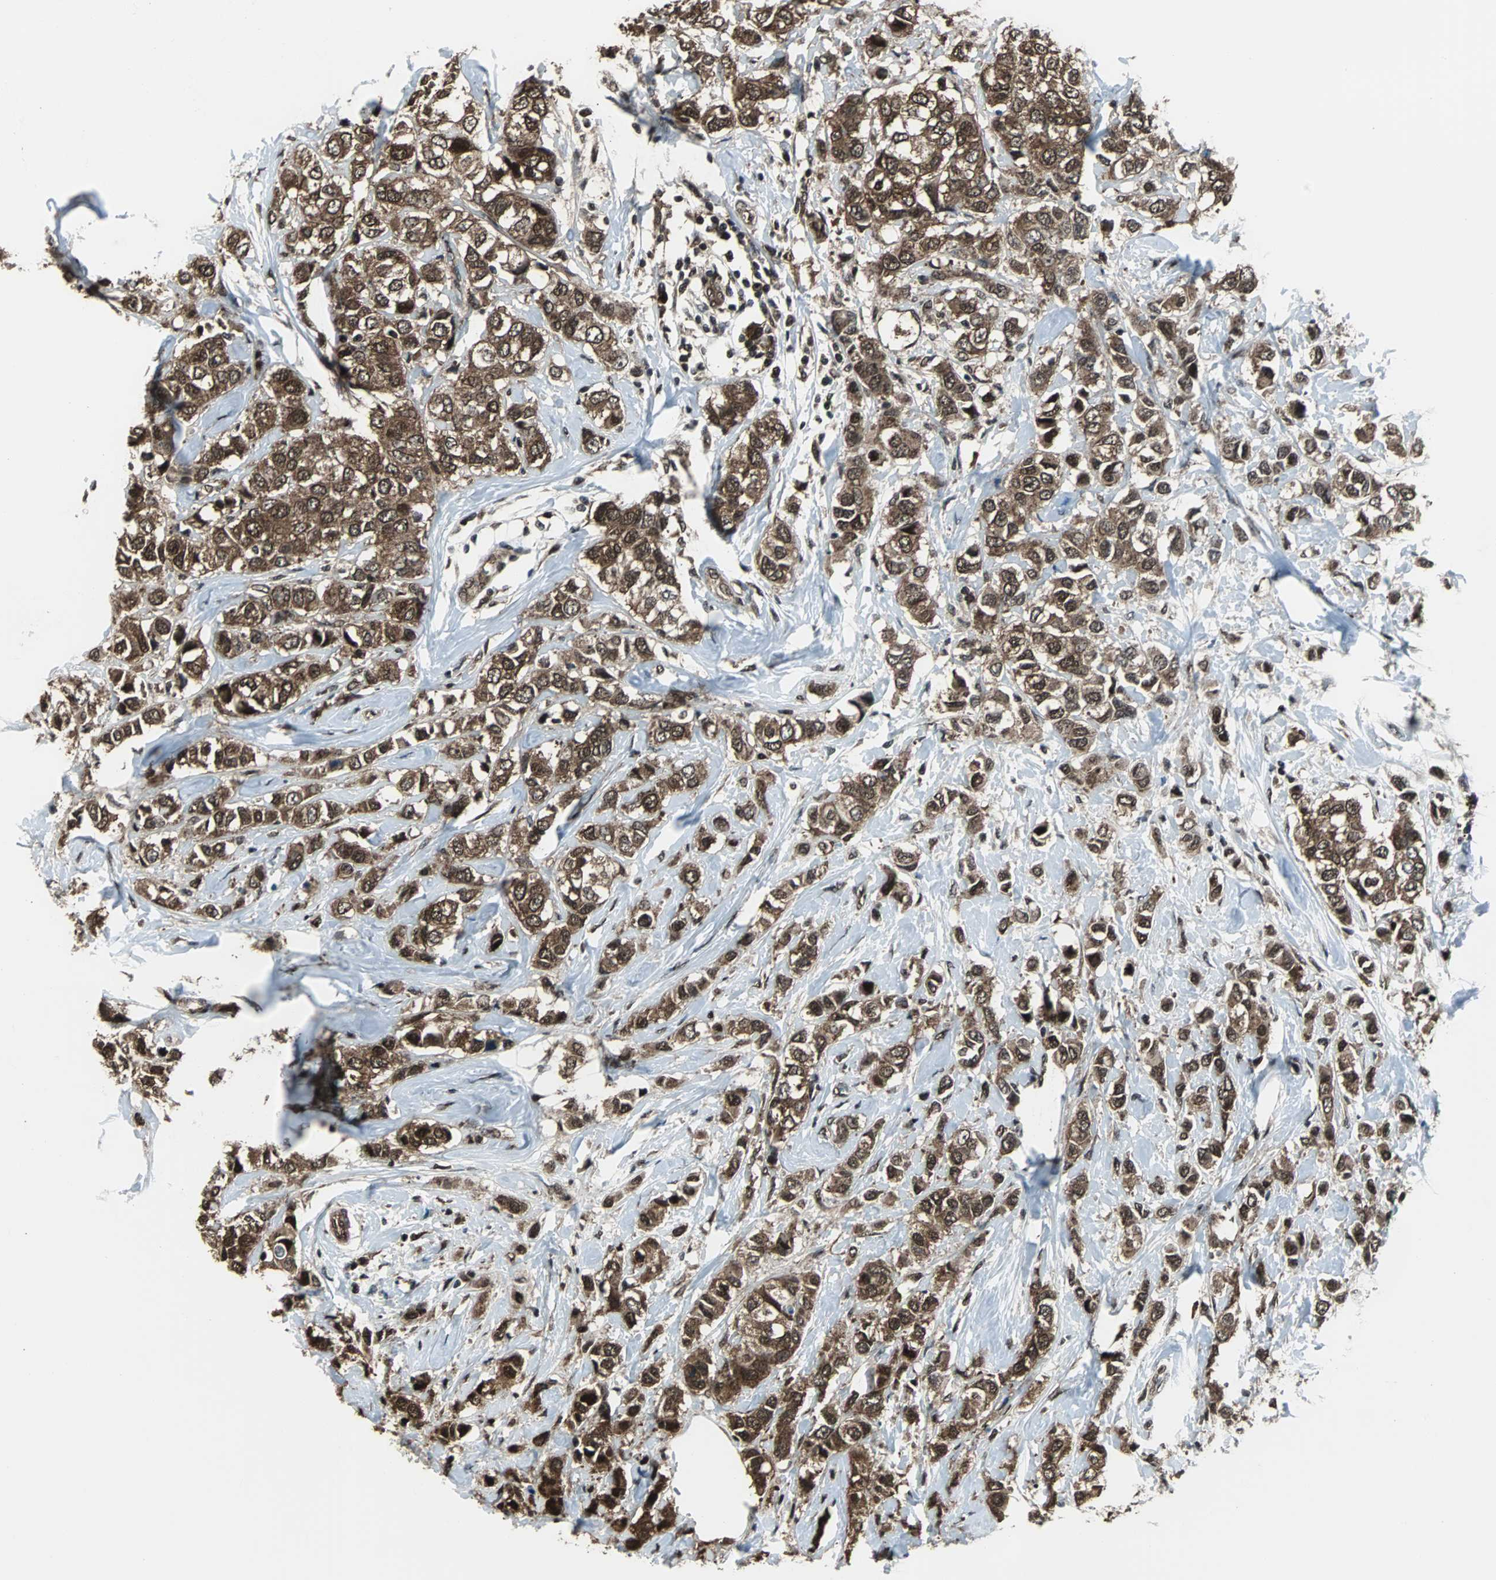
{"staining": {"intensity": "strong", "quantity": ">75%", "location": "cytoplasmic/membranous,nuclear"}, "tissue": "breast cancer", "cell_type": "Tumor cells", "image_type": "cancer", "snomed": [{"axis": "morphology", "description": "Duct carcinoma"}, {"axis": "topography", "description": "Breast"}], "caption": "Breast cancer (infiltrating ductal carcinoma) stained for a protein shows strong cytoplasmic/membranous and nuclear positivity in tumor cells. Immunohistochemistry (ihc) stains the protein in brown and the nuclei are stained blue.", "gene": "VCP", "patient": {"sex": "female", "age": 50}}